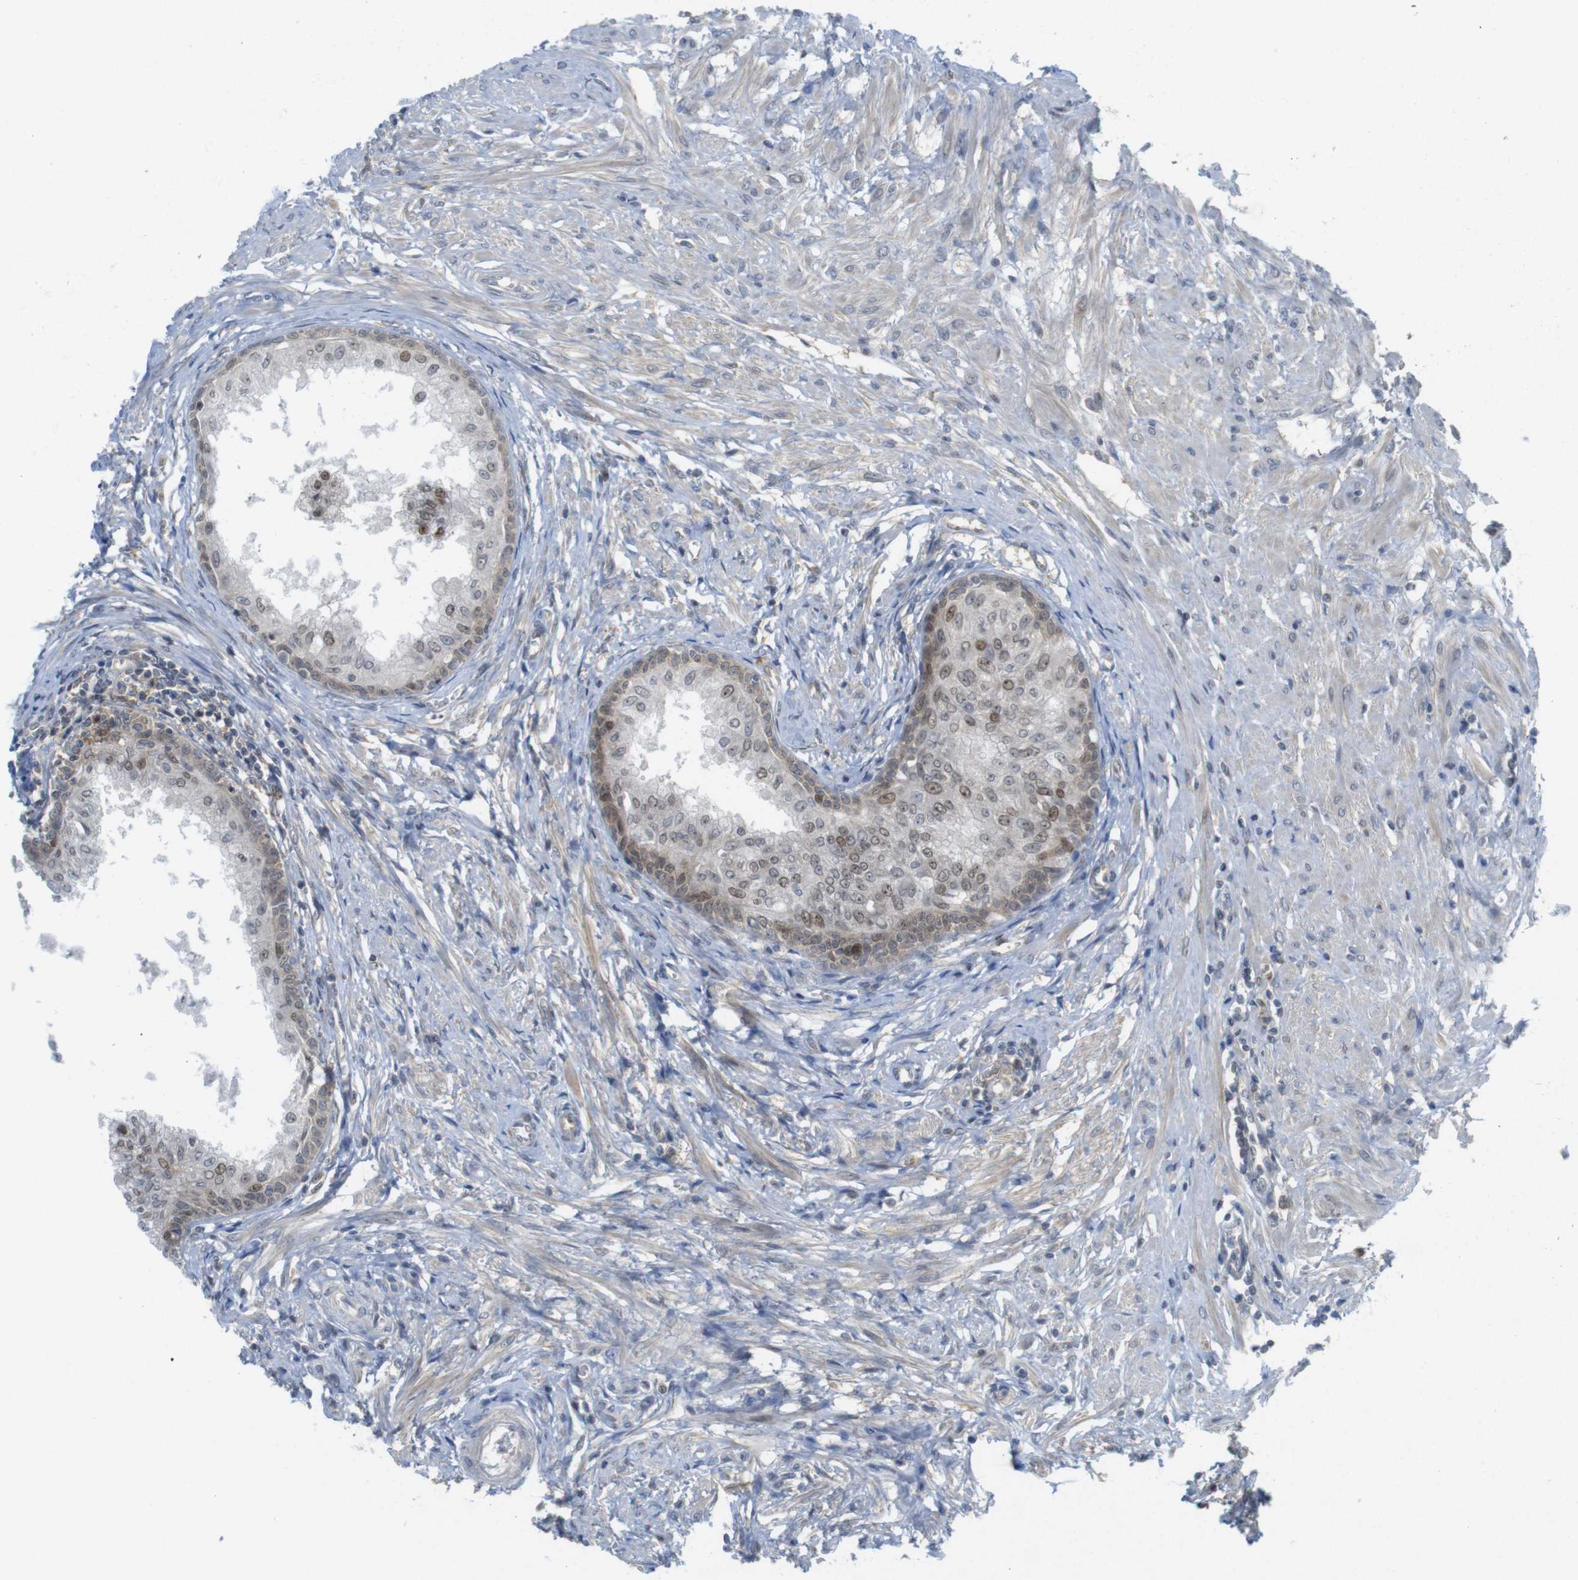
{"staining": {"intensity": "weak", "quantity": "25%-75%", "location": "cytoplasmic/membranous,nuclear"}, "tissue": "prostate", "cell_type": "Glandular cells", "image_type": "normal", "snomed": [{"axis": "morphology", "description": "Normal tissue, NOS"}, {"axis": "topography", "description": "Prostate"}, {"axis": "topography", "description": "Seminal veicle"}], "caption": "Immunohistochemistry micrograph of unremarkable human prostate stained for a protein (brown), which exhibits low levels of weak cytoplasmic/membranous,nuclear expression in about 25%-75% of glandular cells.", "gene": "RCC1", "patient": {"sex": "male", "age": 60}}